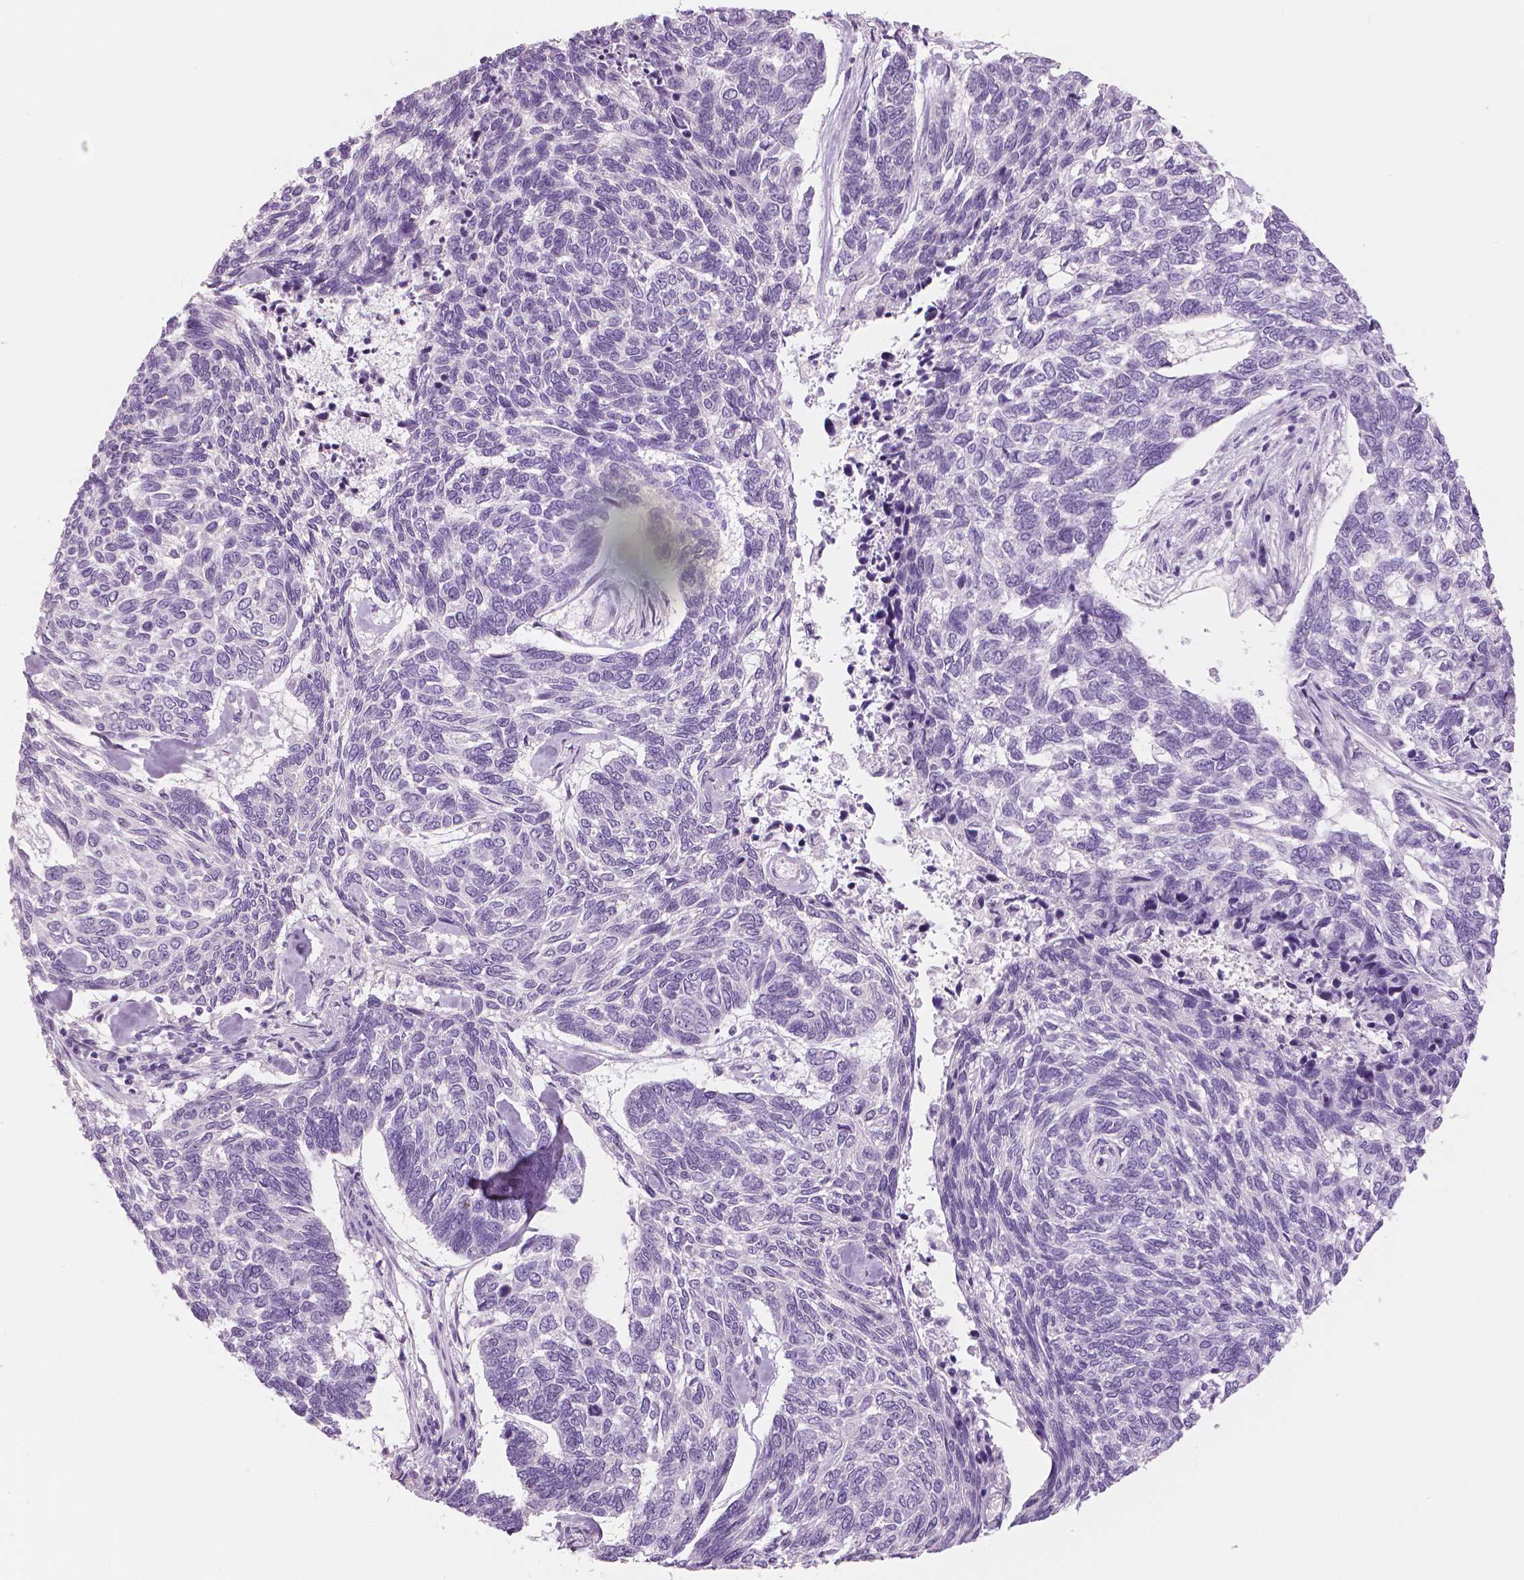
{"staining": {"intensity": "negative", "quantity": "none", "location": "none"}, "tissue": "skin cancer", "cell_type": "Tumor cells", "image_type": "cancer", "snomed": [{"axis": "morphology", "description": "Basal cell carcinoma"}, {"axis": "topography", "description": "Skin"}], "caption": "Tumor cells show no significant staining in basal cell carcinoma (skin).", "gene": "SLC24A1", "patient": {"sex": "female", "age": 65}}